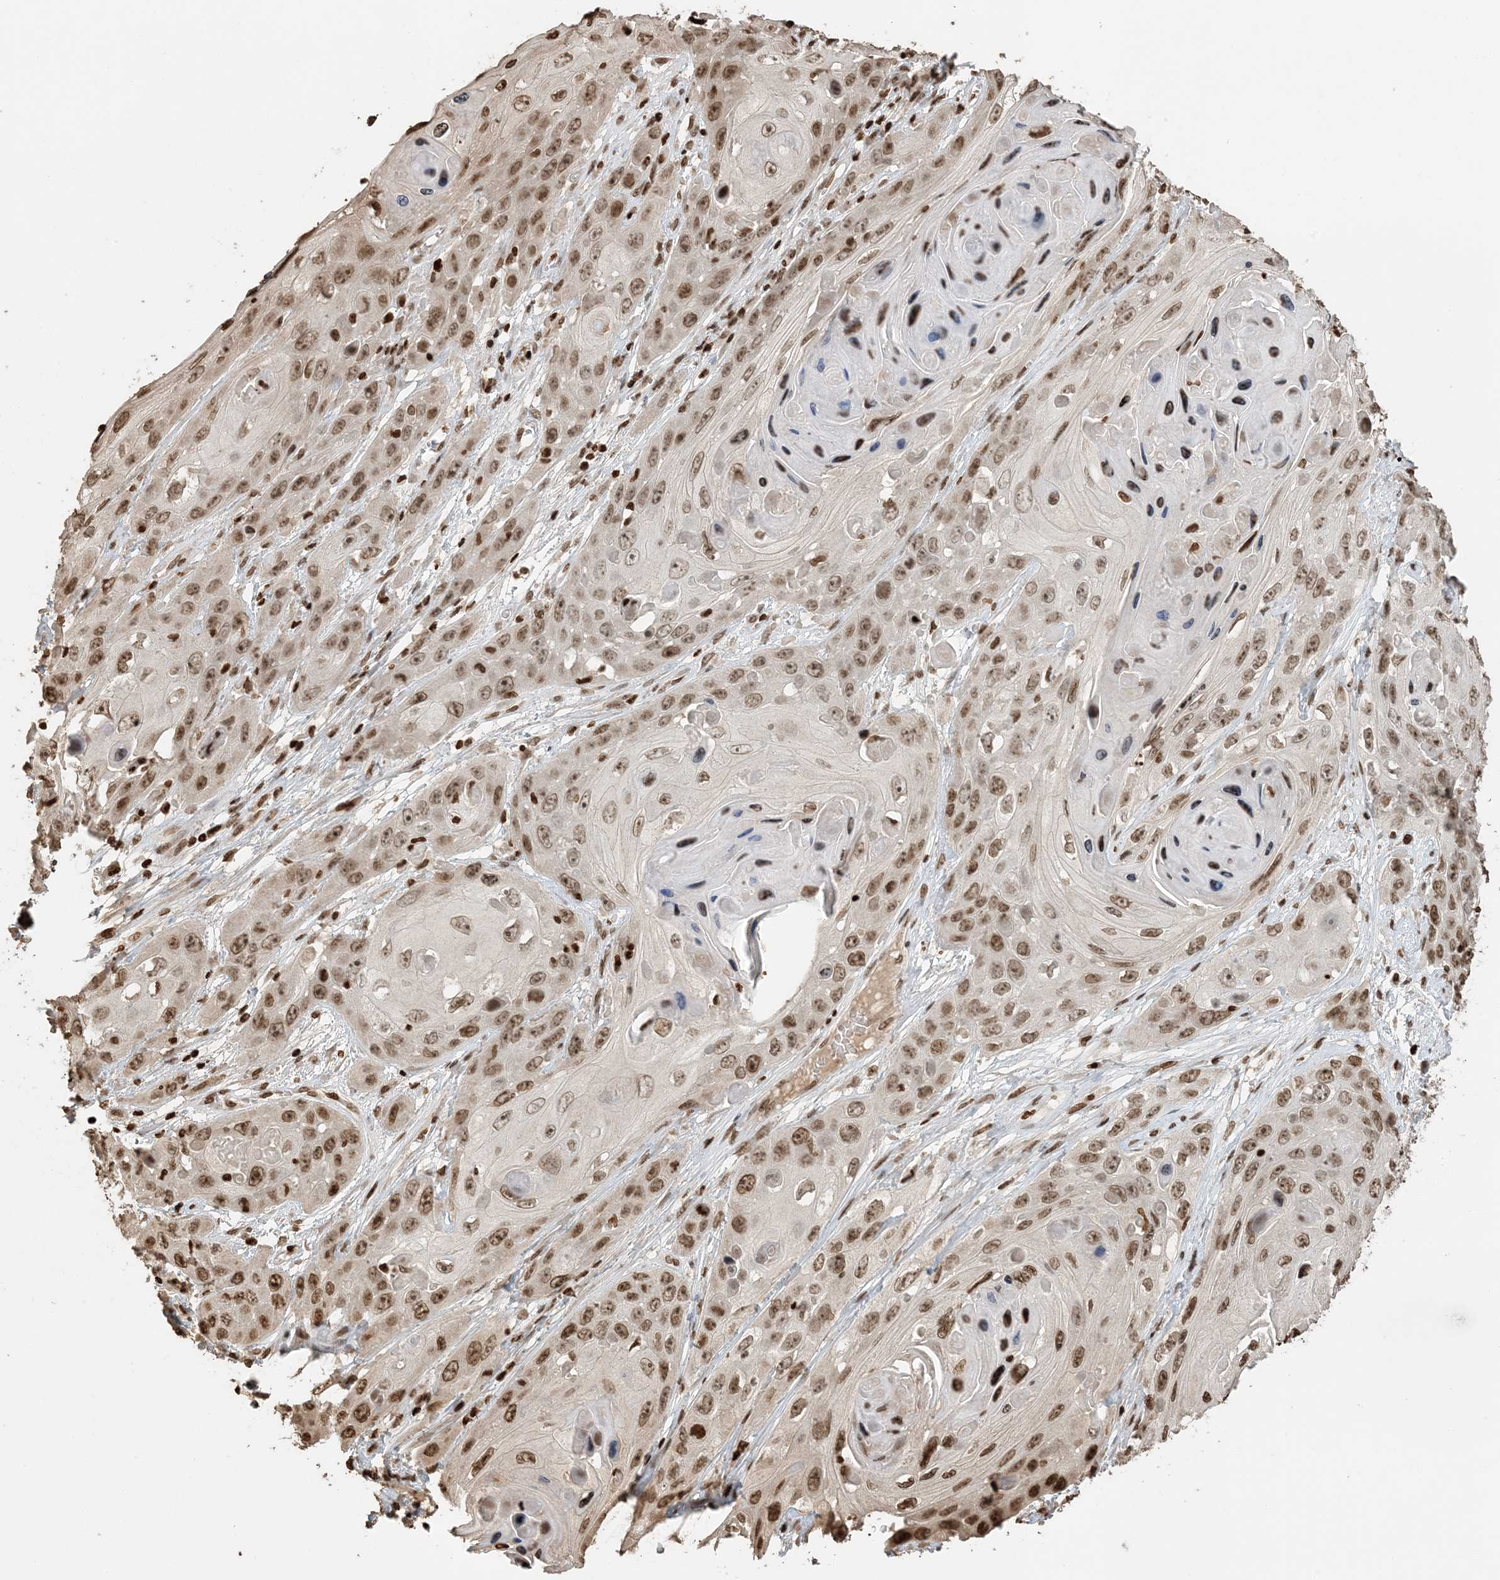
{"staining": {"intensity": "moderate", "quantity": ">75%", "location": "nuclear"}, "tissue": "skin cancer", "cell_type": "Tumor cells", "image_type": "cancer", "snomed": [{"axis": "morphology", "description": "Squamous cell carcinoma, NOS"}, {"axis": "topography", "description": "Skin"}], "caption": "Skin cancer tissue reveals moderate nuclear expression in approximately >75% of tumor cells (IHC, brightfield microscopy, high magnification).", "gene": "H3-3B", "patient": {"sex": "male", "age": 55}}